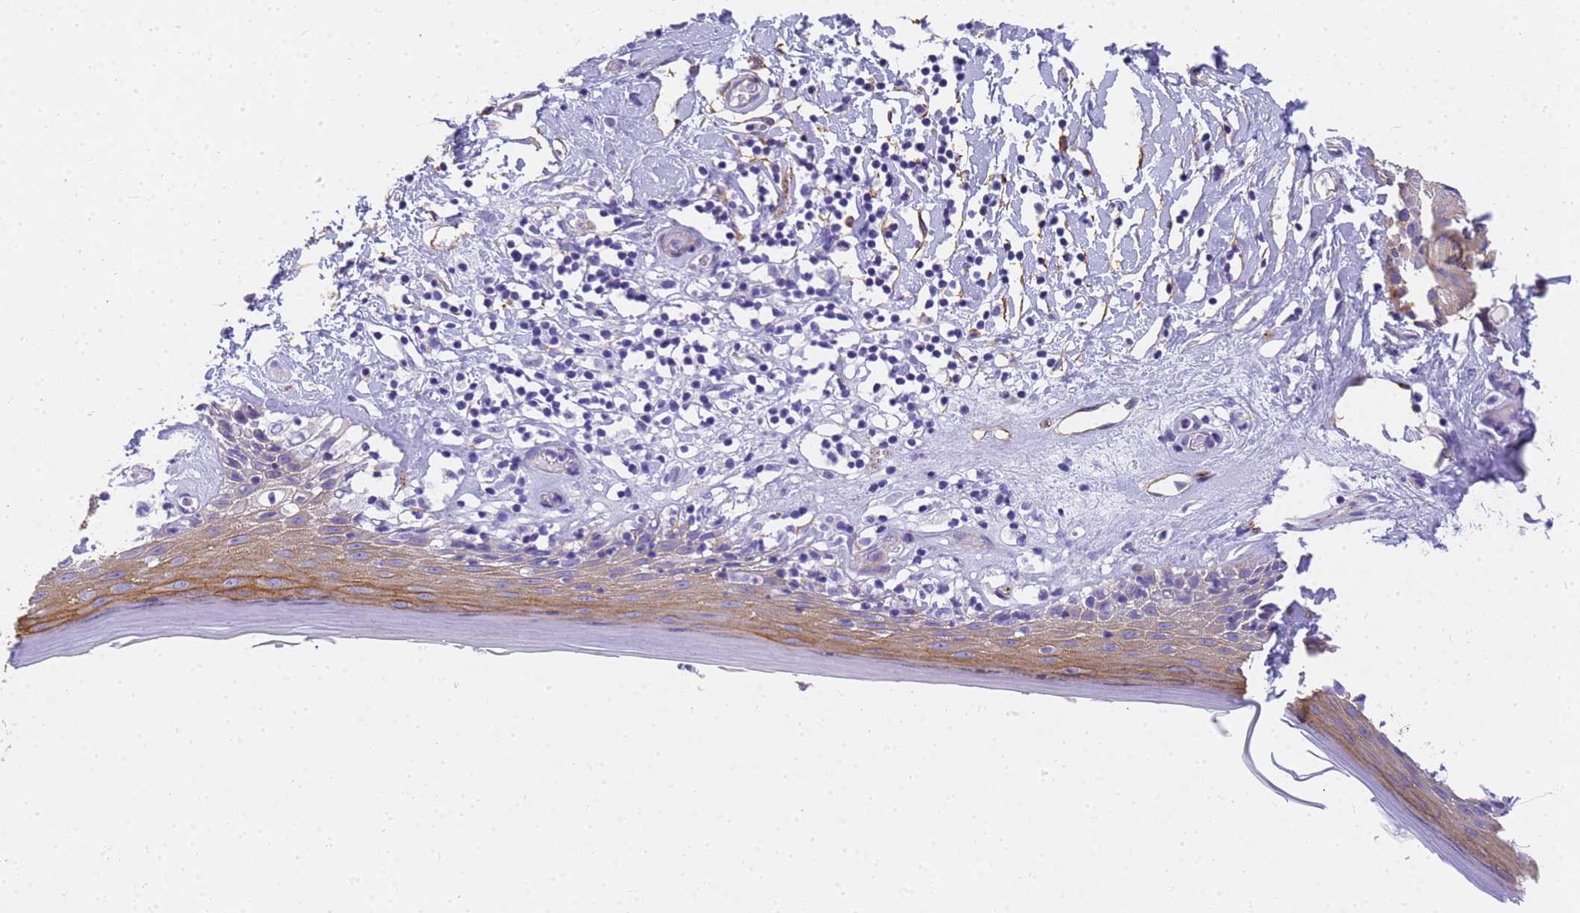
{"staining": {"intensity": "moderate", "quantity": ">75%", "location": "cytoplasmic/membranous"}, "tissue": "skin", "cell_type": "Epidermal cells", "image_type": "normal", "snomed": [{"axis": "morphology", "description": "Normal tissue, NOS"}, {"axis": "topography", "description": "Adipose tissue"}, {"axis": "topography", "description": "Vascular tissue"}, {"axis": "topography", "description": "Vulva"}, {"axis": "topography", "description": "Peripheral nerve tissue"}], "caption": "Moderate cytoplasmic/membranous positivity for a protein is appreciated in about >75% of epidermal cells of normal skin using immunohistochemistry.", "gene": "MVB12A", "patient": {"sex": "female", "age": 86}}